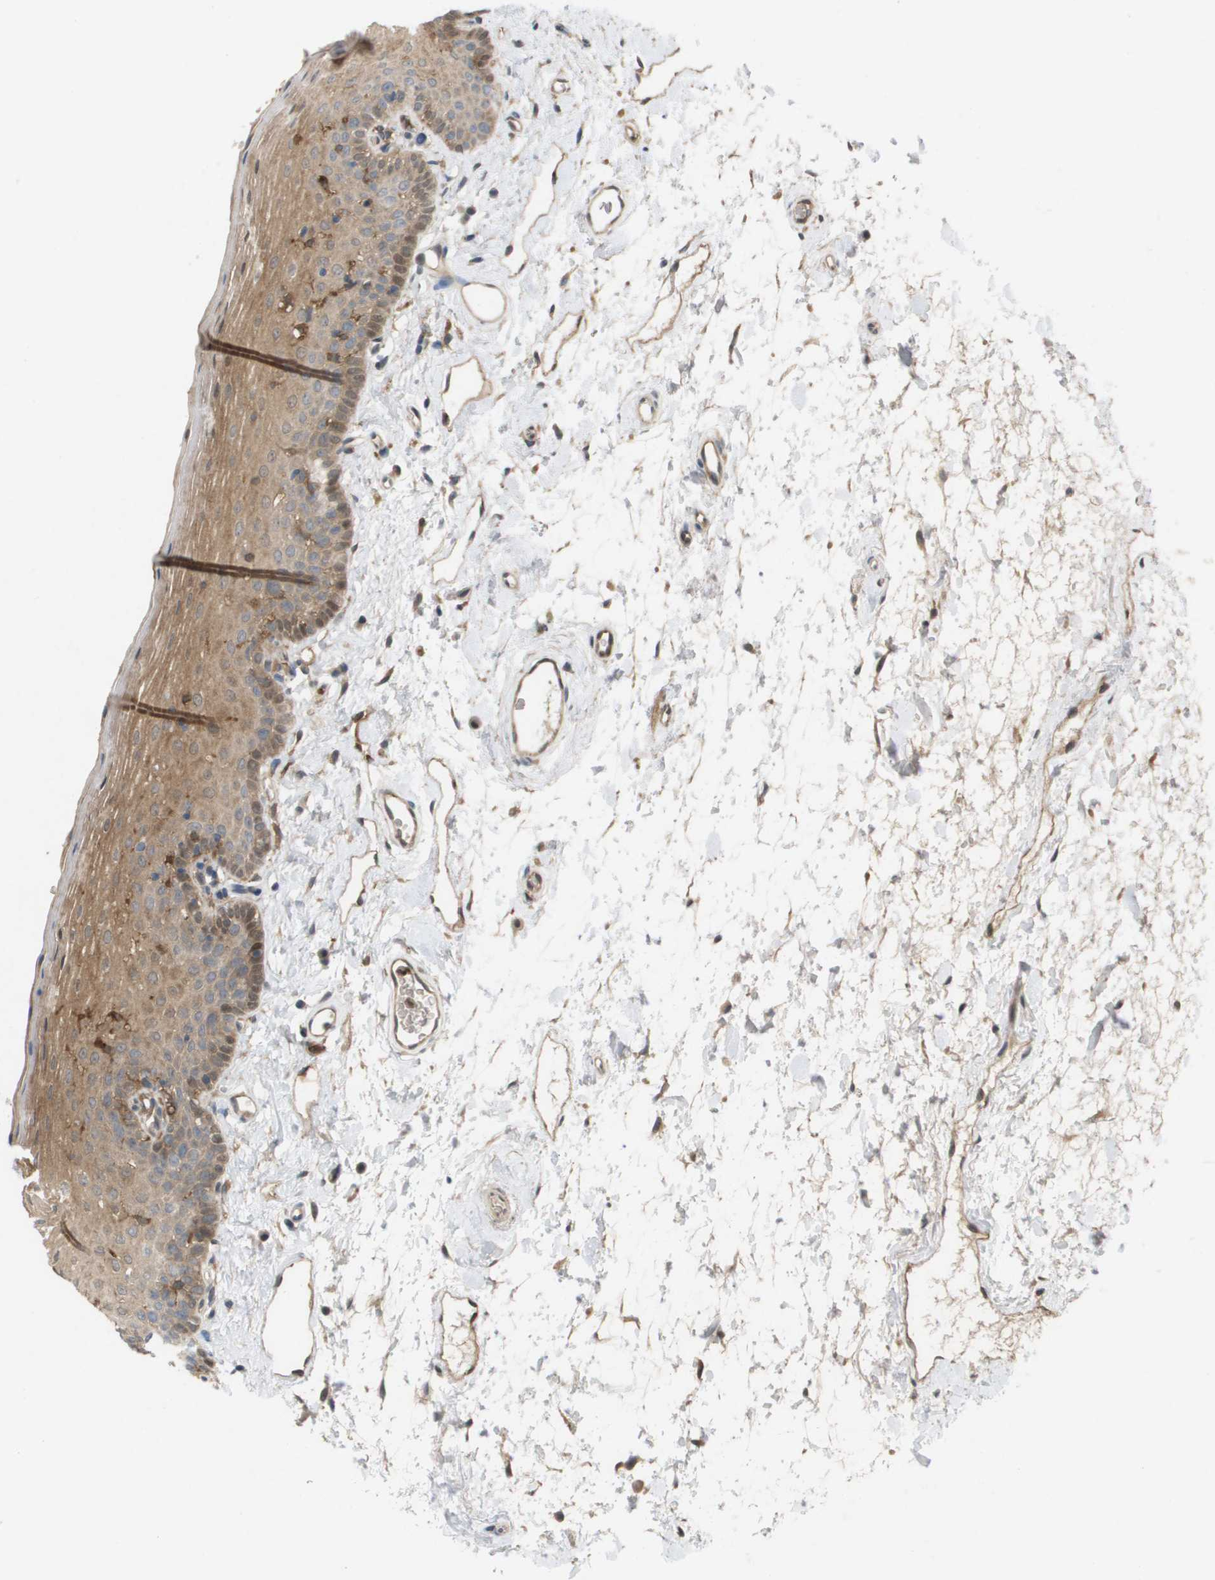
{"staining": {"intensity": "moderate", "quantity": ">75%", "location": "cytoplasmic/membranous"}, "tissue": "oral mucosa", "cell_type": "Squamous epithelial cells", "image_type": "normal", "snomed": [{"axis": "morphology", "description": "Normal tissue, NOS"}, {"axis": "topography", "description": "Oral tissue"}], "caption": "Immunohistochemistry image of benign oral mucosa stained for a protein (brown), which reveals medium levels of moderate cytoplasmic/membranous expression in approximately >75% of squamous epithelial cells.", "gene": "PALD1", "patient": {"sex": "male", "age": 66}}